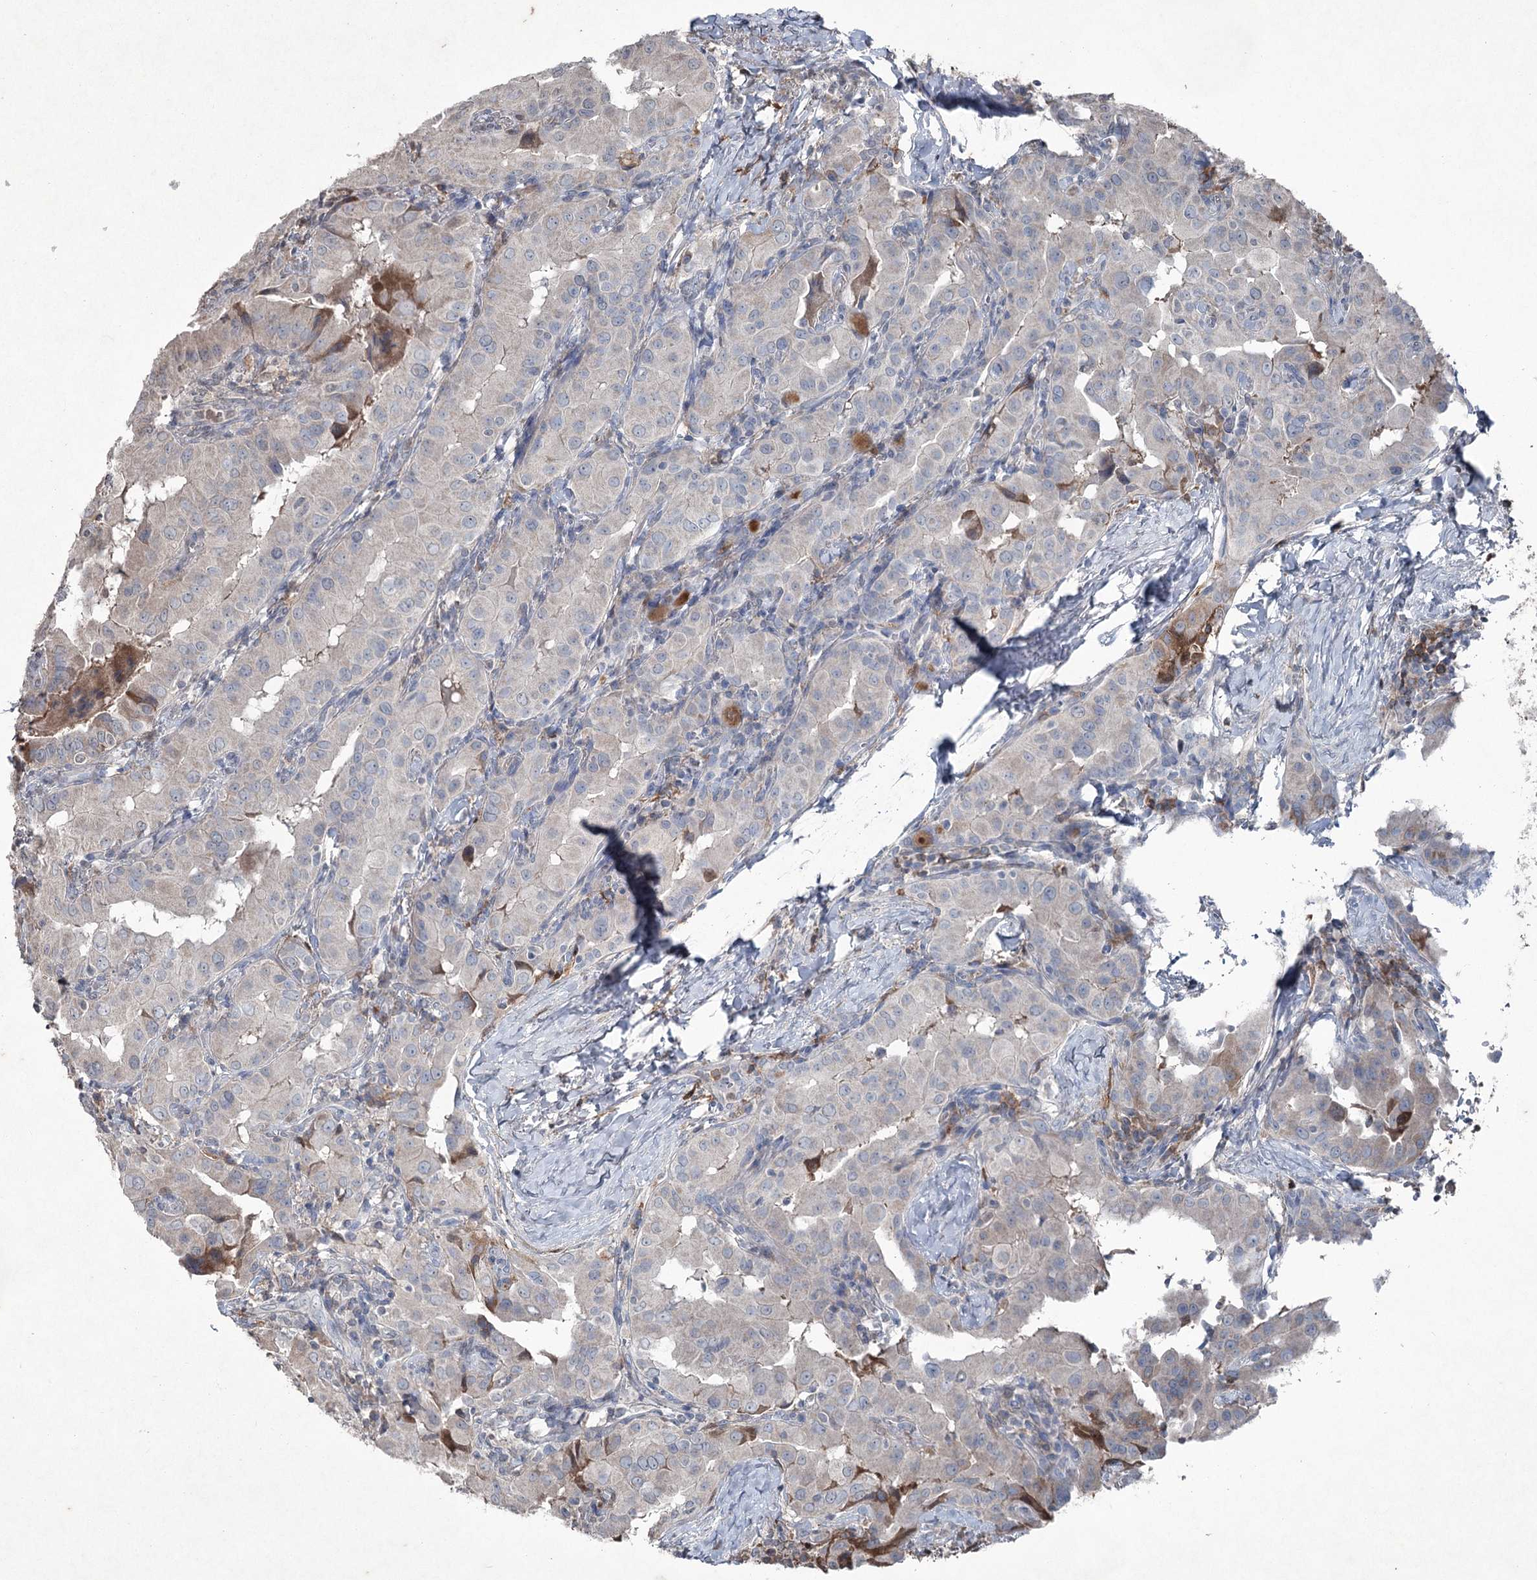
{"staining": {"intensity": "moderate", "quantity": "<25%", "location": "cytoplasmic/membranous"}, "tissue": "thyroid cancer", "cell_type": "Tumor cells", "image_type": "cancer", "snomed": [{"axis": "morphology", "description": "Papillary adenocarcinoma, NOS"}, {"axis": "topography", "description": "Thyroid gland"}], "caption": "Thyroid cancer stained for a protein (brown) shows moderate cytoplasmic/membranous positive staining in about <25% of tumor cells.", "gene": "PGLYRP2", "patient": {"sex": "male", "age": 33}}